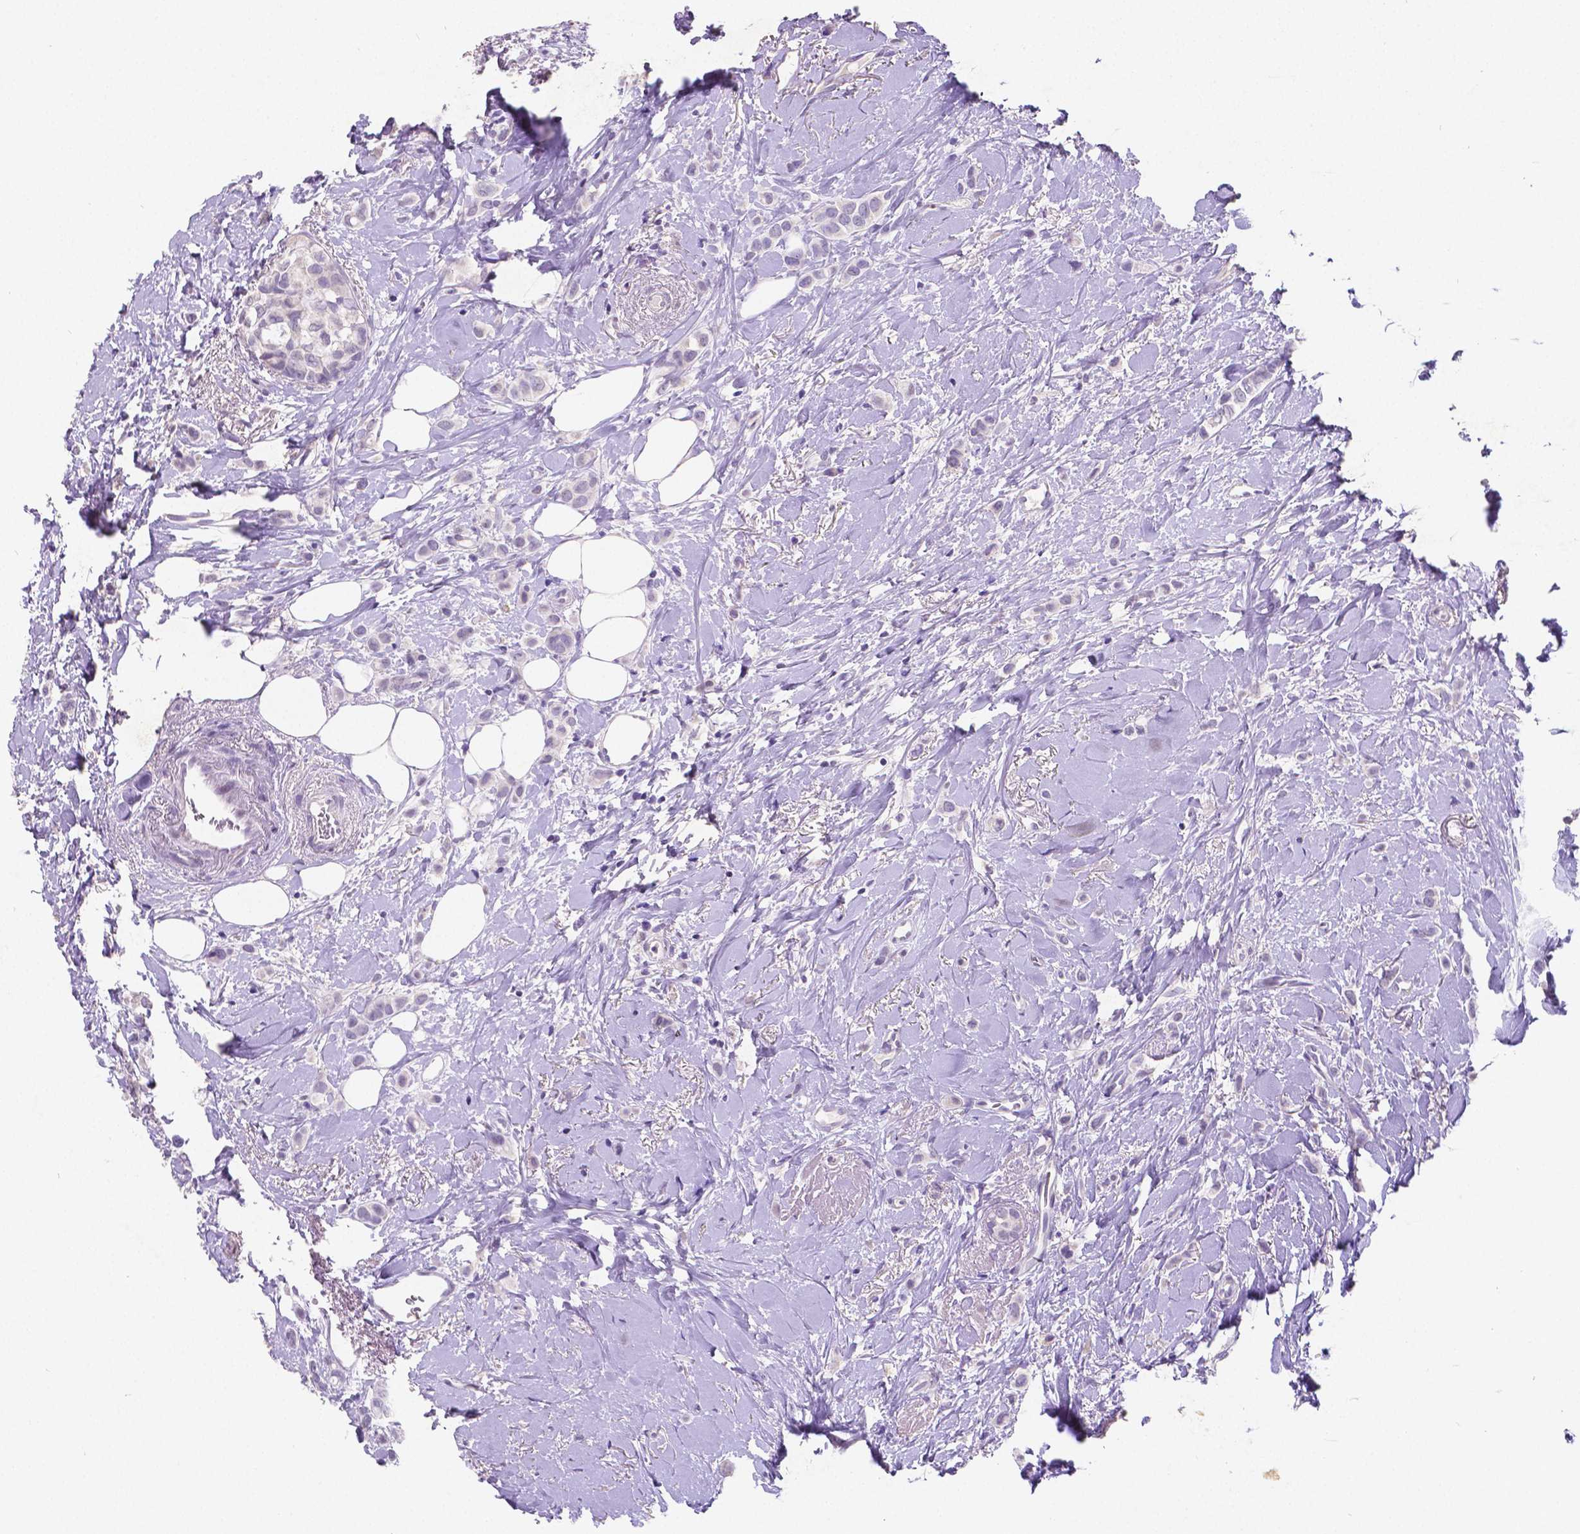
{"staining": {"intensity": "negative", "quantity": "none", "location": "none"}, "tissue": "breast cancer", "cell_type": "Tumor cells", "image_type": "cancer", "snomed": [{"axis": "morphology", "description": "Lobular carcinoma"}, {"axis": "topography", "description": "Breast"}], "caption": "This is an immunohistochemistry histopathology image of breast cancer. There is no staining in tumor cells.", "gene": "SATB2", "patient": {"sex": "female", "age": 66}}